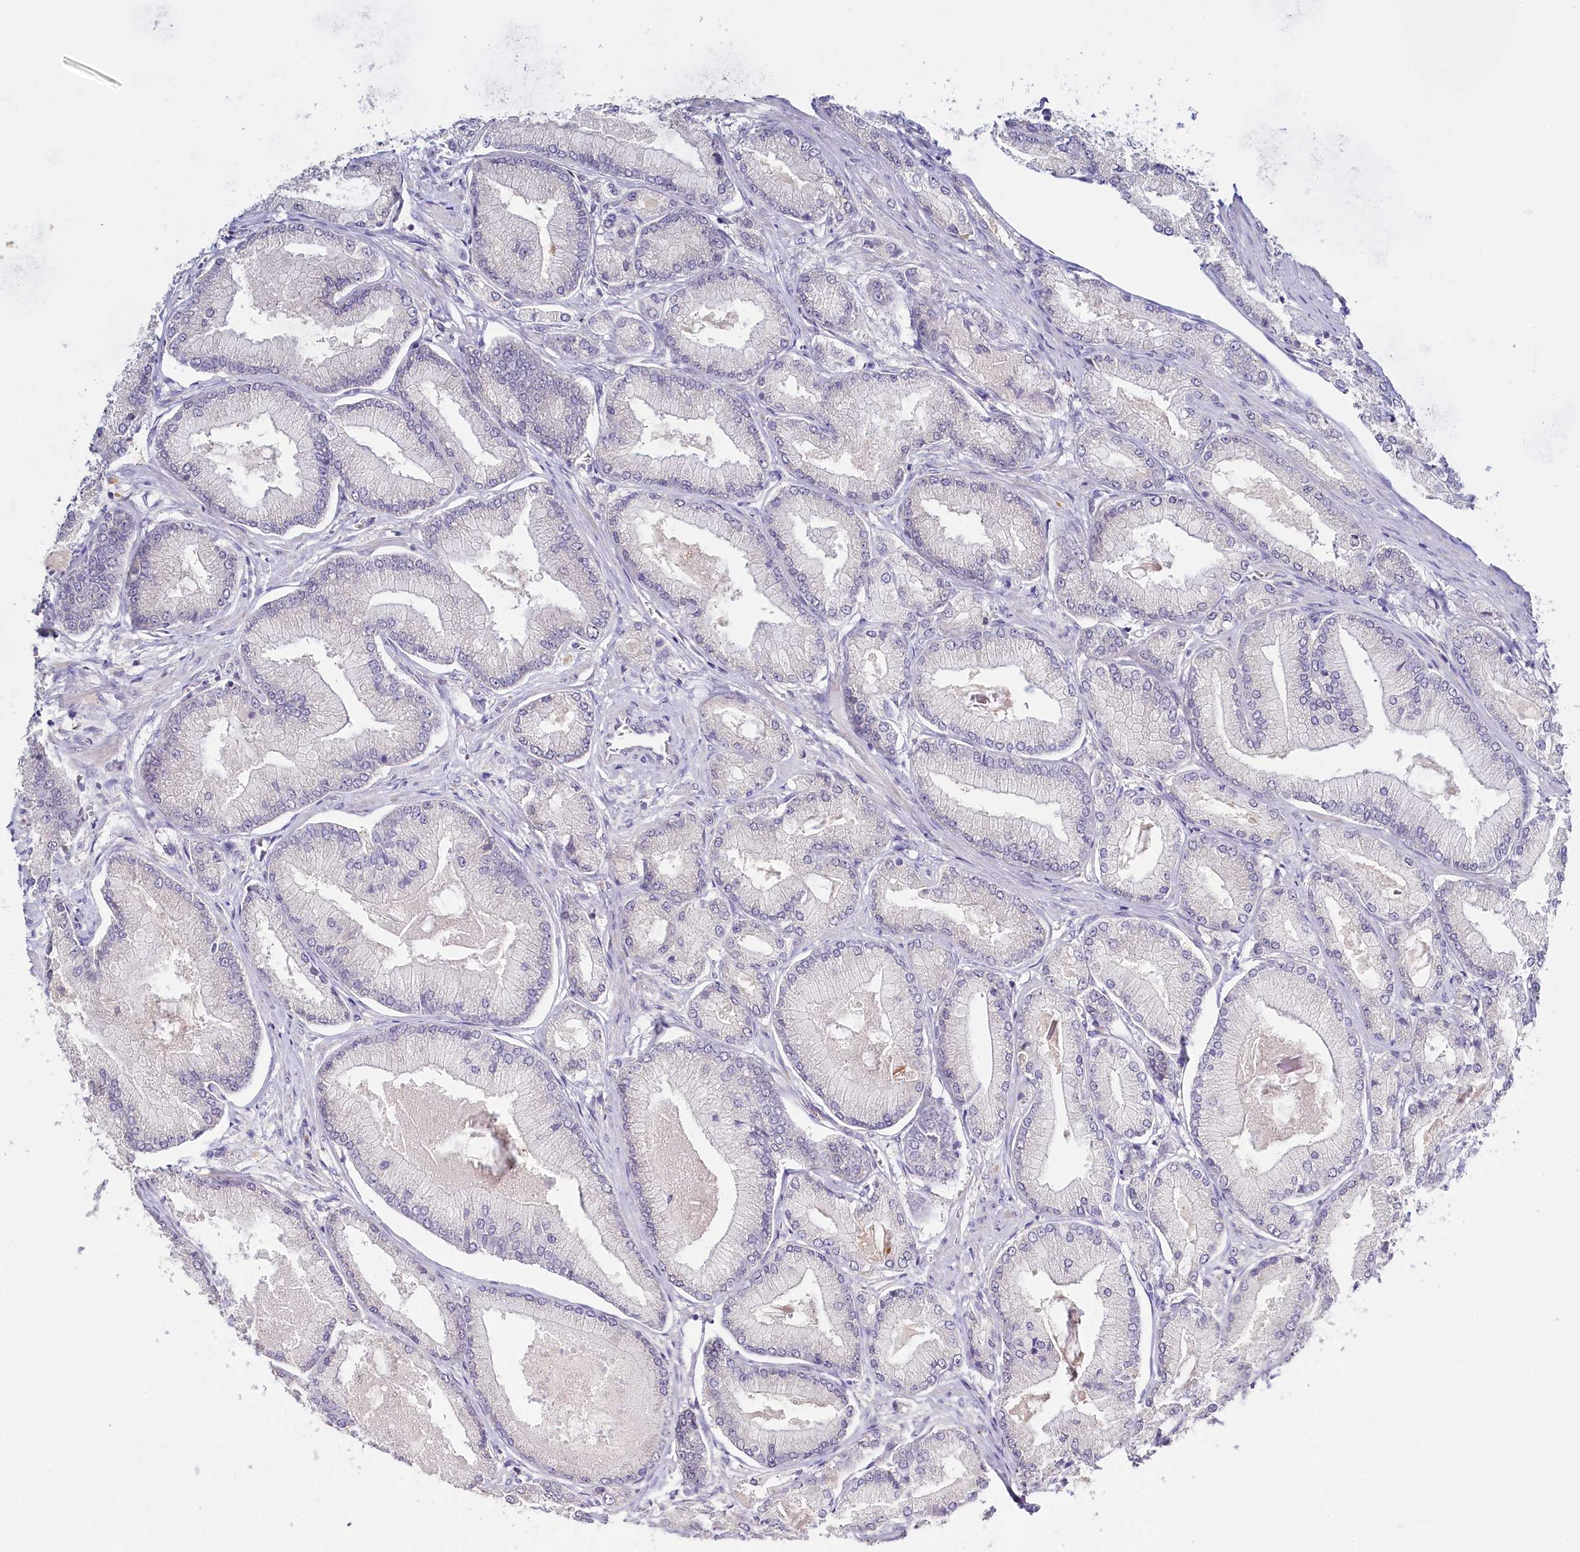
{"staining": {"intensity": "negative", "quantity": "none", "location": "none"}, "tissue": "prostate cancer", "cell_type": "Tumor cells", "image_type": "cancer", "snomed": [{"axis": "morphology", "description": "Adenocarcinoma, Low grade"}, {"axis": "topography", "description": "Prostate"}], "caption": "Immunohistochemical staining of prostate cancer exhibits no significant positivity in tumor cells.", "gene": "DAPK1", "patient": {"sex": "male", "age": 74}}